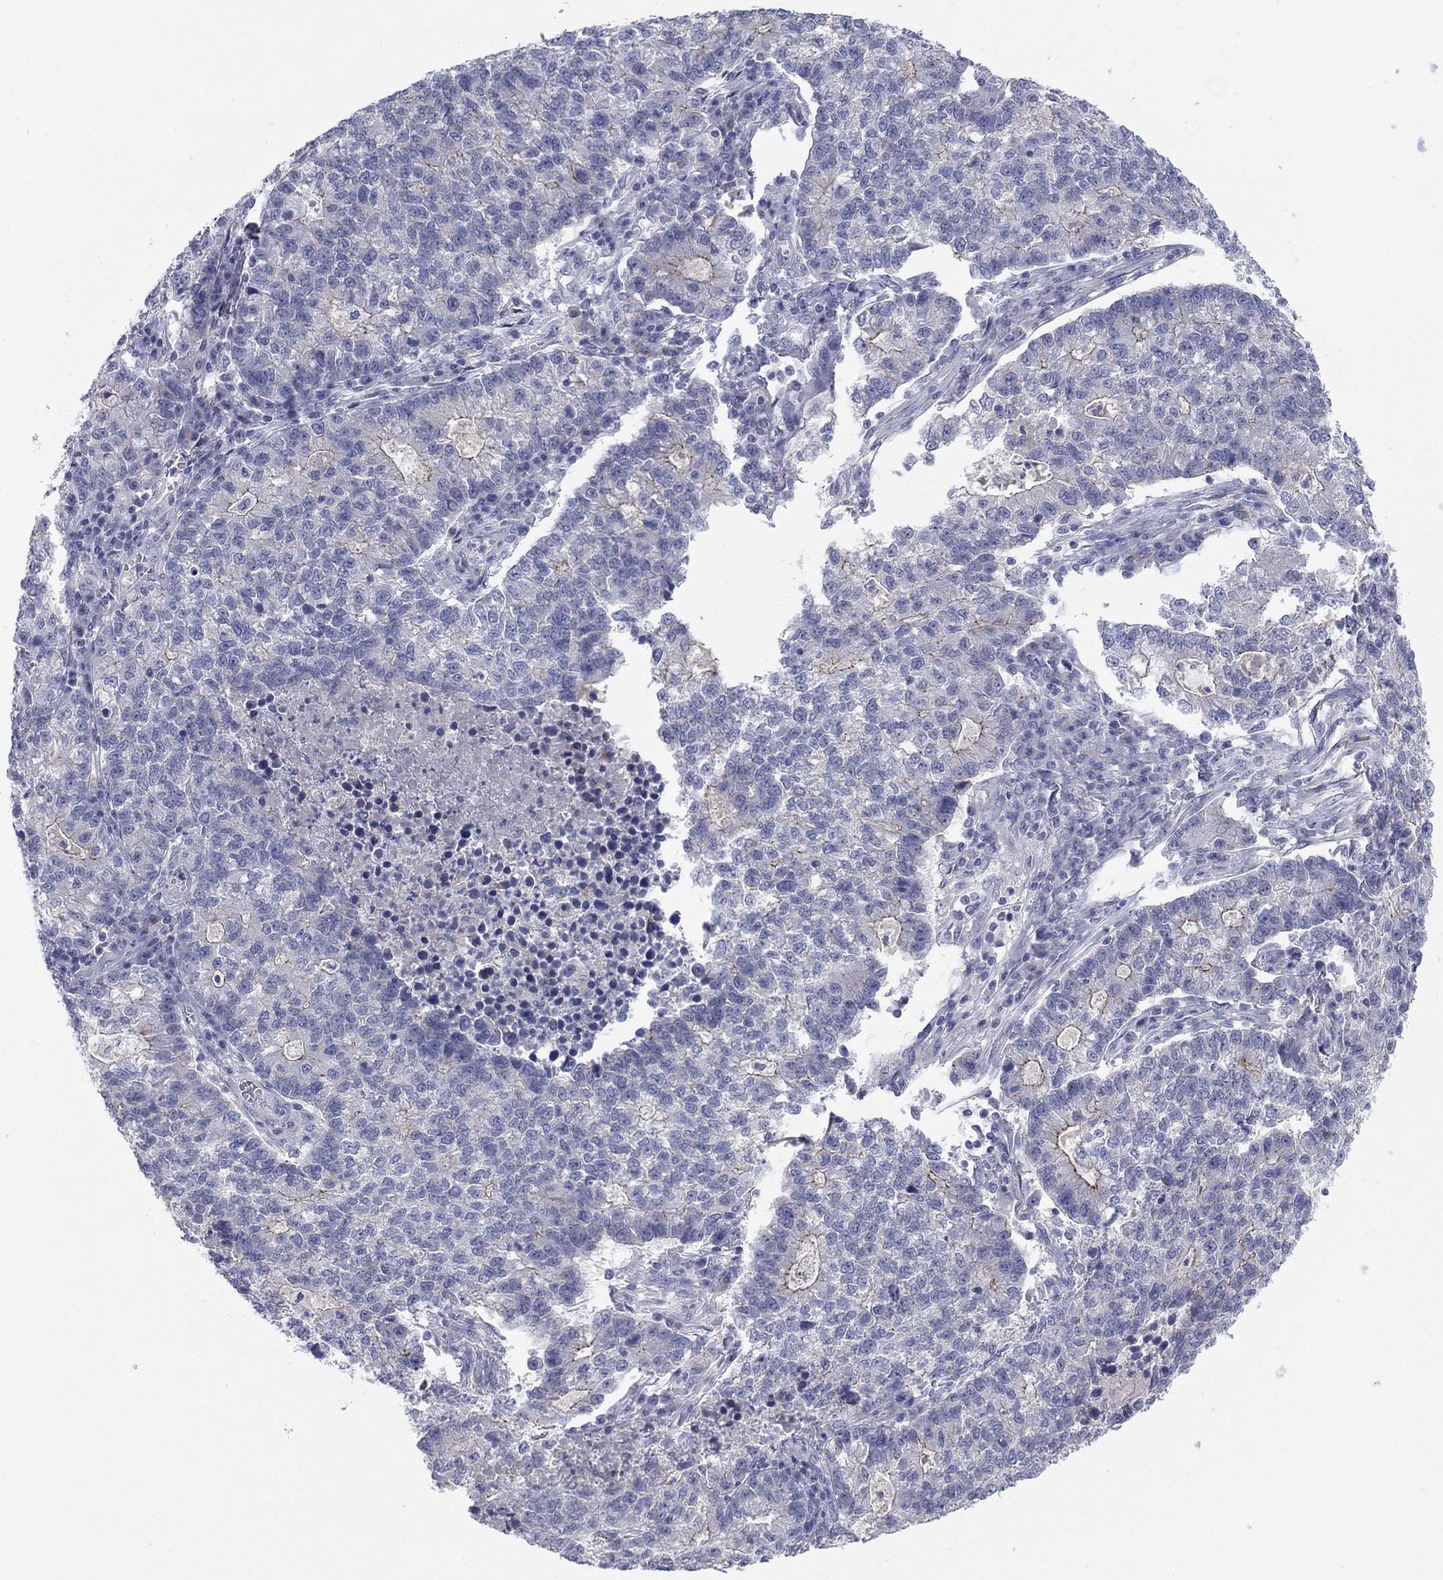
{"staining": {"intensity": "moderate", "quantity": "<25%", "location": "cytoplasmic/membranous"}, "tissue": "lung cancer", "cell_type": "Tumor cells", "image_type": "cancer", "snomed": [{"axis": "morphology", "description": "Adenocarcinoma, NOS"}, {"axis": "topography", "description": "Lung"}], "caption": "Lung cancer (adenocarcinoma) stained with DAB (3,3'-diaminobenzidine) immunohistochemistry exhibits low levels of moderate cytoplasmic/membranous staining in approximately <25% of tumor cells.", "gene": "CNTNAP4", "patient": {"sex": "male", "age": 57}}